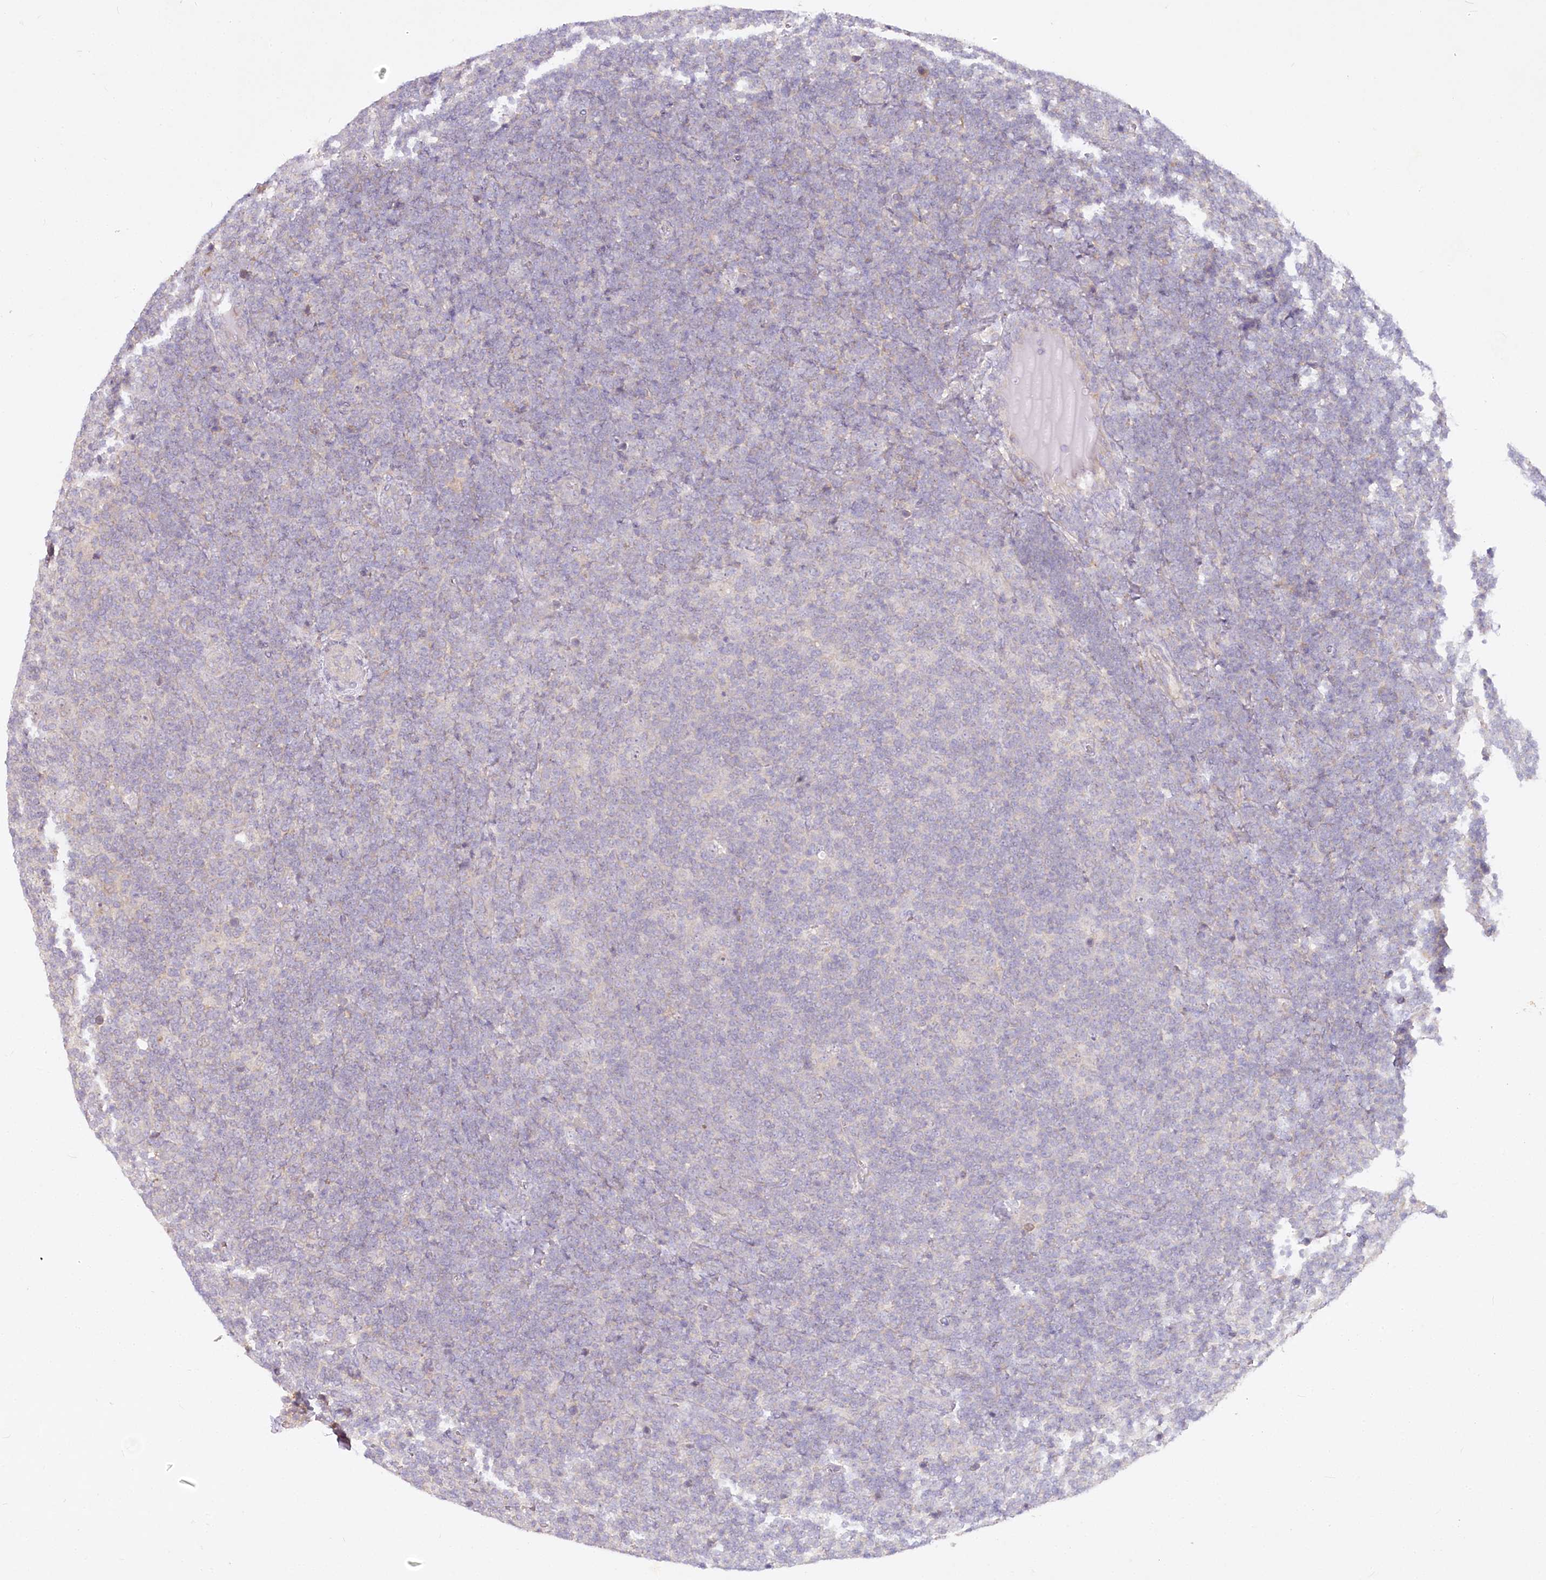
{"staining": {"intensity": "negative", "quantity": "none", "location": "none"}, "tissue": "lymphoma", "cell_type": "Tumor cells", "image_type": "cancer", "snomed": [{"axis": "morphology", "description": "Hodgkin's disease, NOS"}, {"axis": "topography", "description": "Lymph node"}], "caption": "Tumor cells show no significant protein staining in Hodgkin's disease. (Stains: DAB IHC with hematoxylin counter stain, Microscopy: brightfield microscopy at high magnification).", "gene": "EFHC2", "patient": {"sex": "female", "age": 57}}